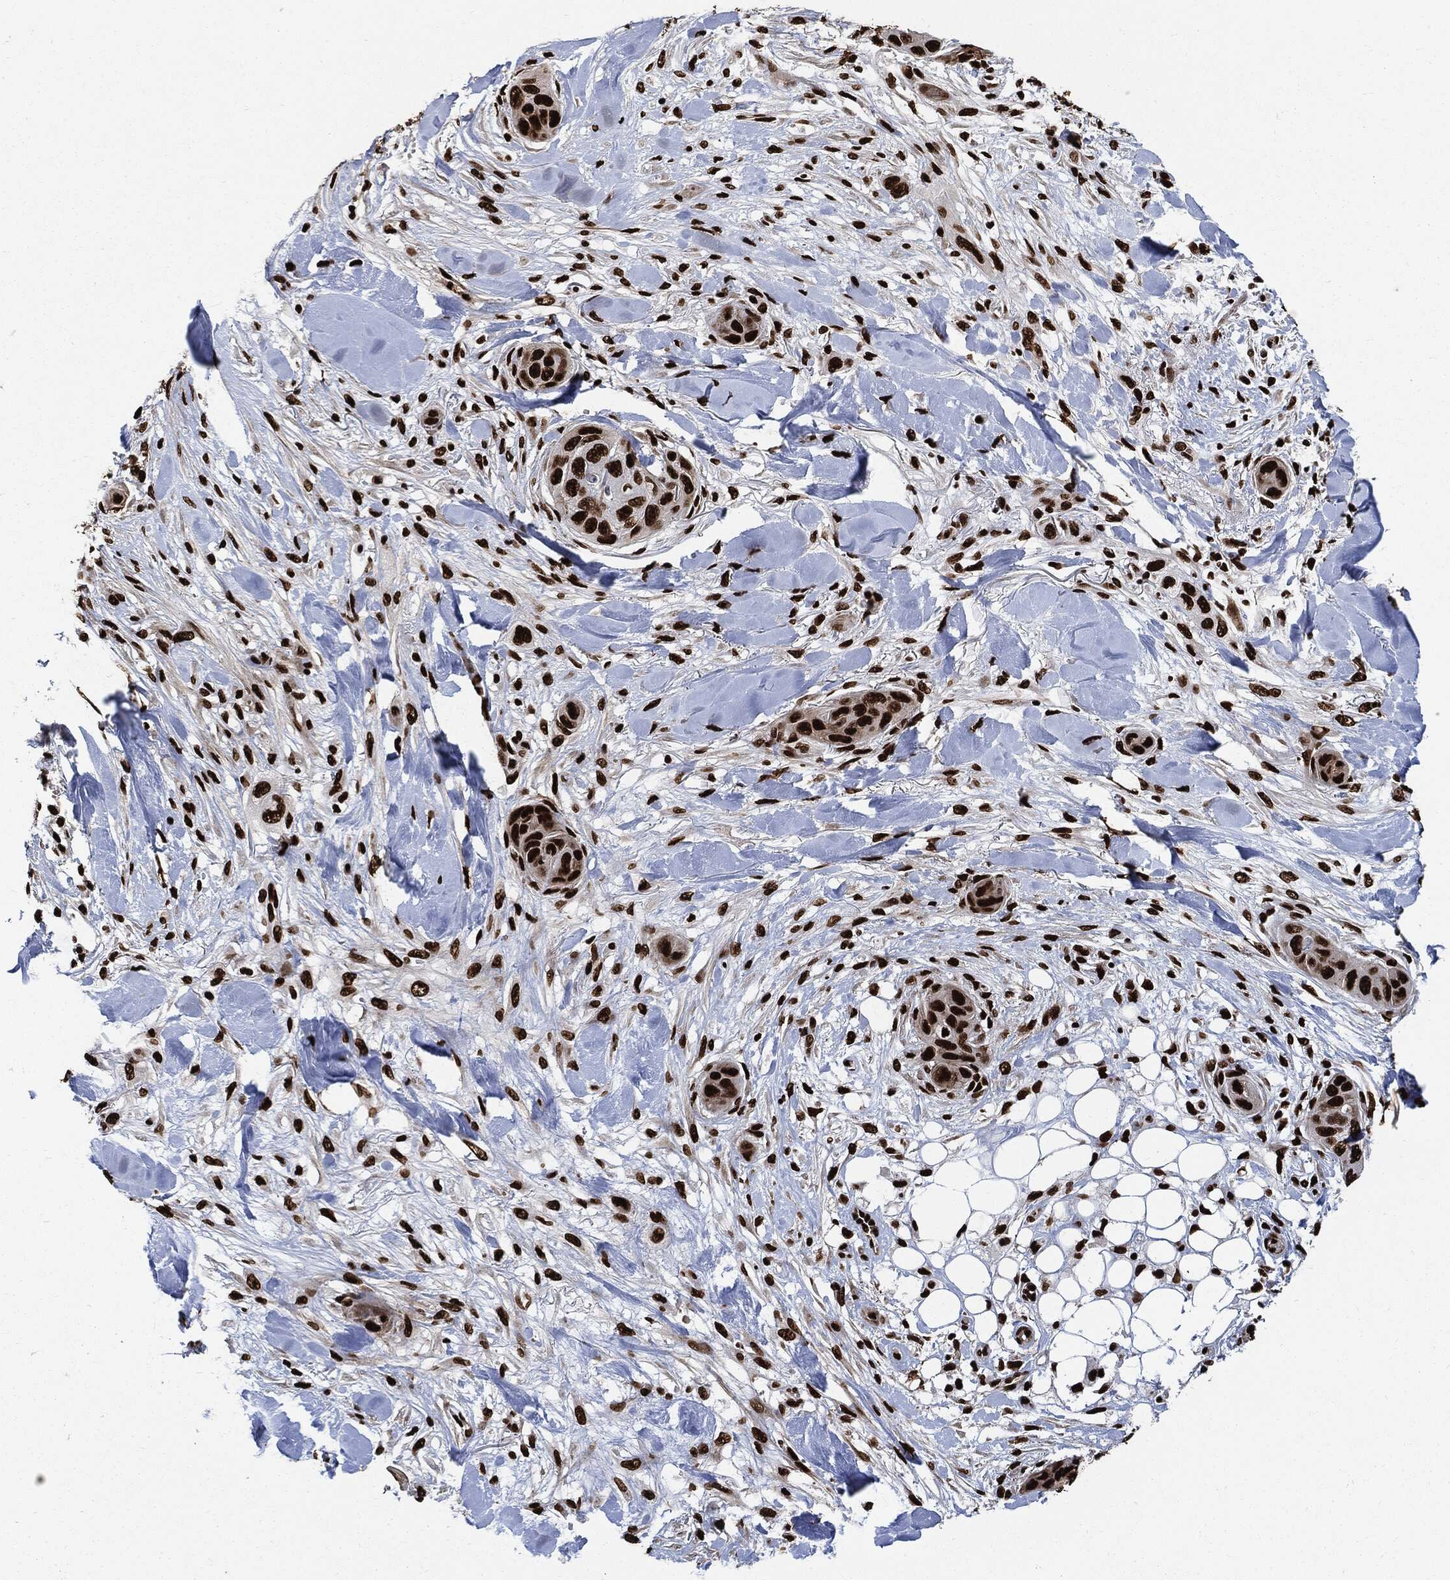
{"staining": {"intensity": "strong", "quantity": ">75%", "location": "nuclear"}, "tissue": "skin cancer", "cell_type": "Tumor cells", "image_type": "cancer", "snomed": [{"axis": "morphology", "description": "Squamous cell carcinoma, NOS"}, {"axis": "topography", "description": "Skin"}], "caption": "Immunohistochemistry (IHC) image of skin cancer (squamous cell carcinoma) stained for a protein (brown), which reveals high levels of strong nuclear staining in approximately >75% of tumor cells.", "gene": "RECQL", "patient": {"sex": "male", "age": 78}}